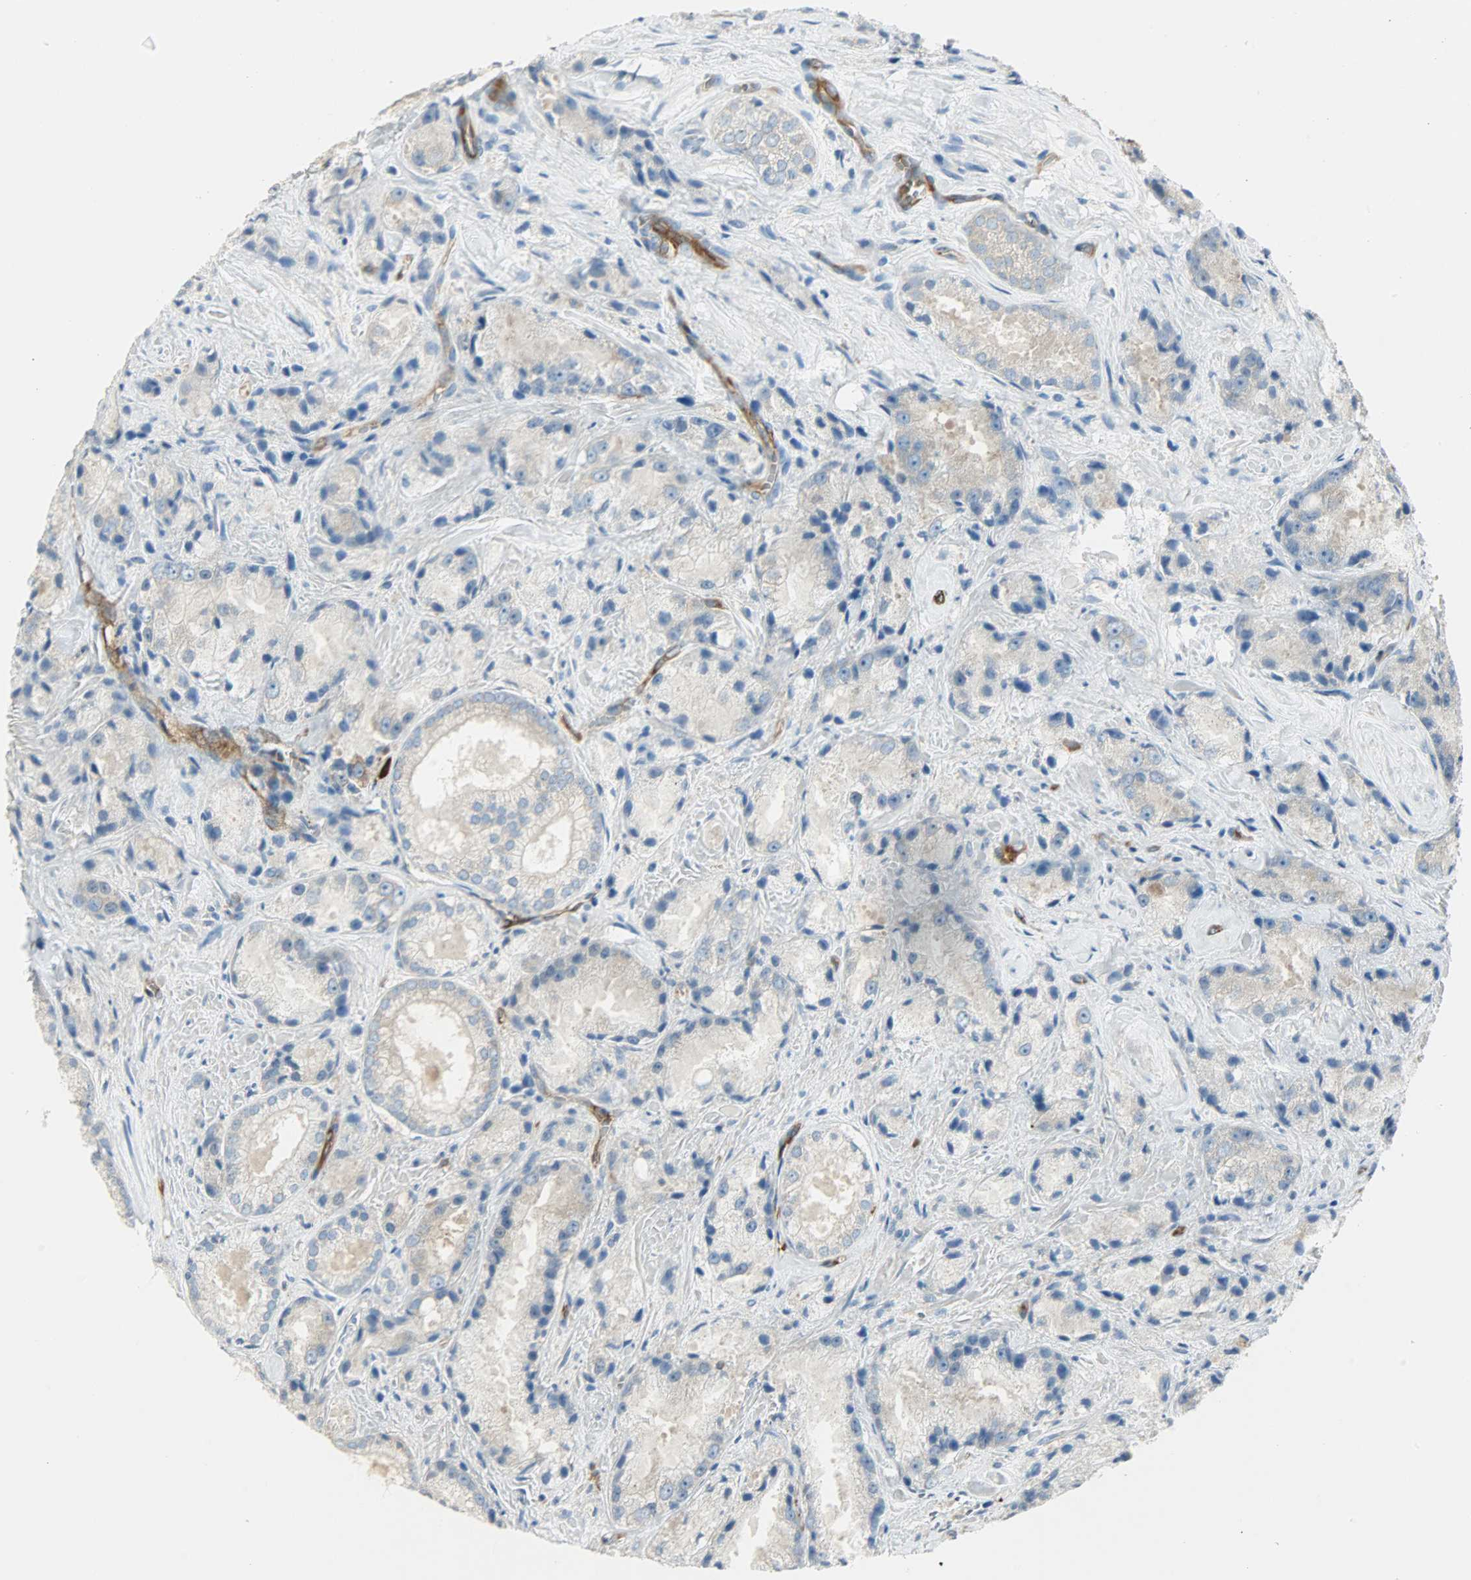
{"staining": {"intensity": "weak", "quantity": "25%-75%", "location": "cytoplasmic/membranous"}, "tissue": "prostate cancer", "cell_type": "Tumor cells", "image_type": "cancer", "snomed": [{"axis": "morphology", "description": "Adenocarcinoma, Low grade"}, {"axis": "topography", "description": "Prostate"}], "caption": "An immunohistochemistry histopathology image of neoplastic tissue is shown. Protein staining in brown shows weak cytoplasmic/membranous positivity in prostate cancer within tumor cells. (IHC, brightfield microscopy, high magnification).", "gene": "WARS1", "patient": {"sex": "male", "age": 64}}